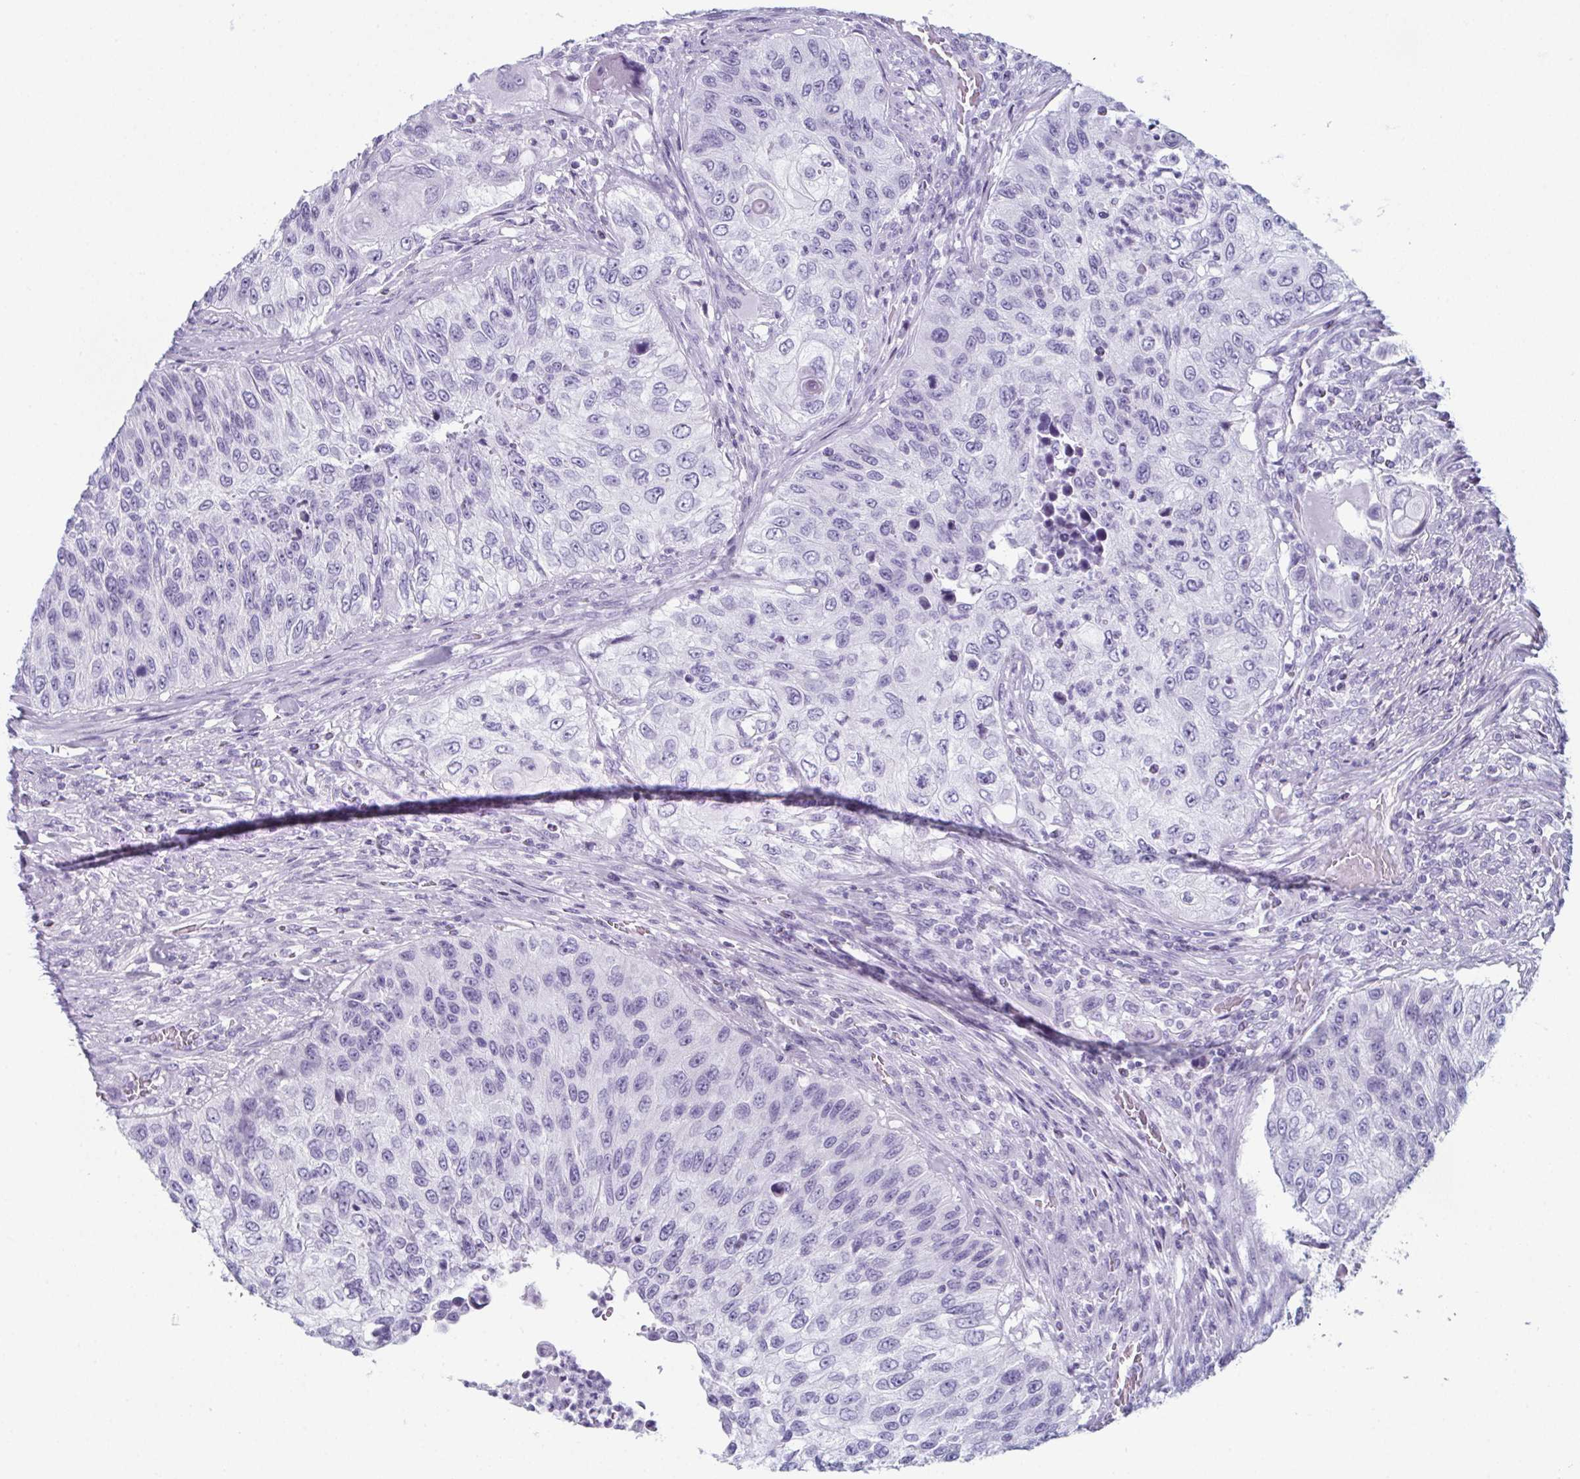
{"staining": {"intensity": "negative", "quantity": "none", "location": "none"}, "tissue": "urothelial cancer", "cell_type": "Tumor cells", "image_type": "cancer", "snomed": [{"axis": "morphology", "description": "Urothelial carcinoma, High grade"}, {"axis": "topography", "description": "Urinary bladder"}], "caption": "Photomicrograph shows no protein expression in tumor cells of urothelial cancer tissue.", "gene": "ENKUR", "patient": {"sex": "female", "age": 60}}